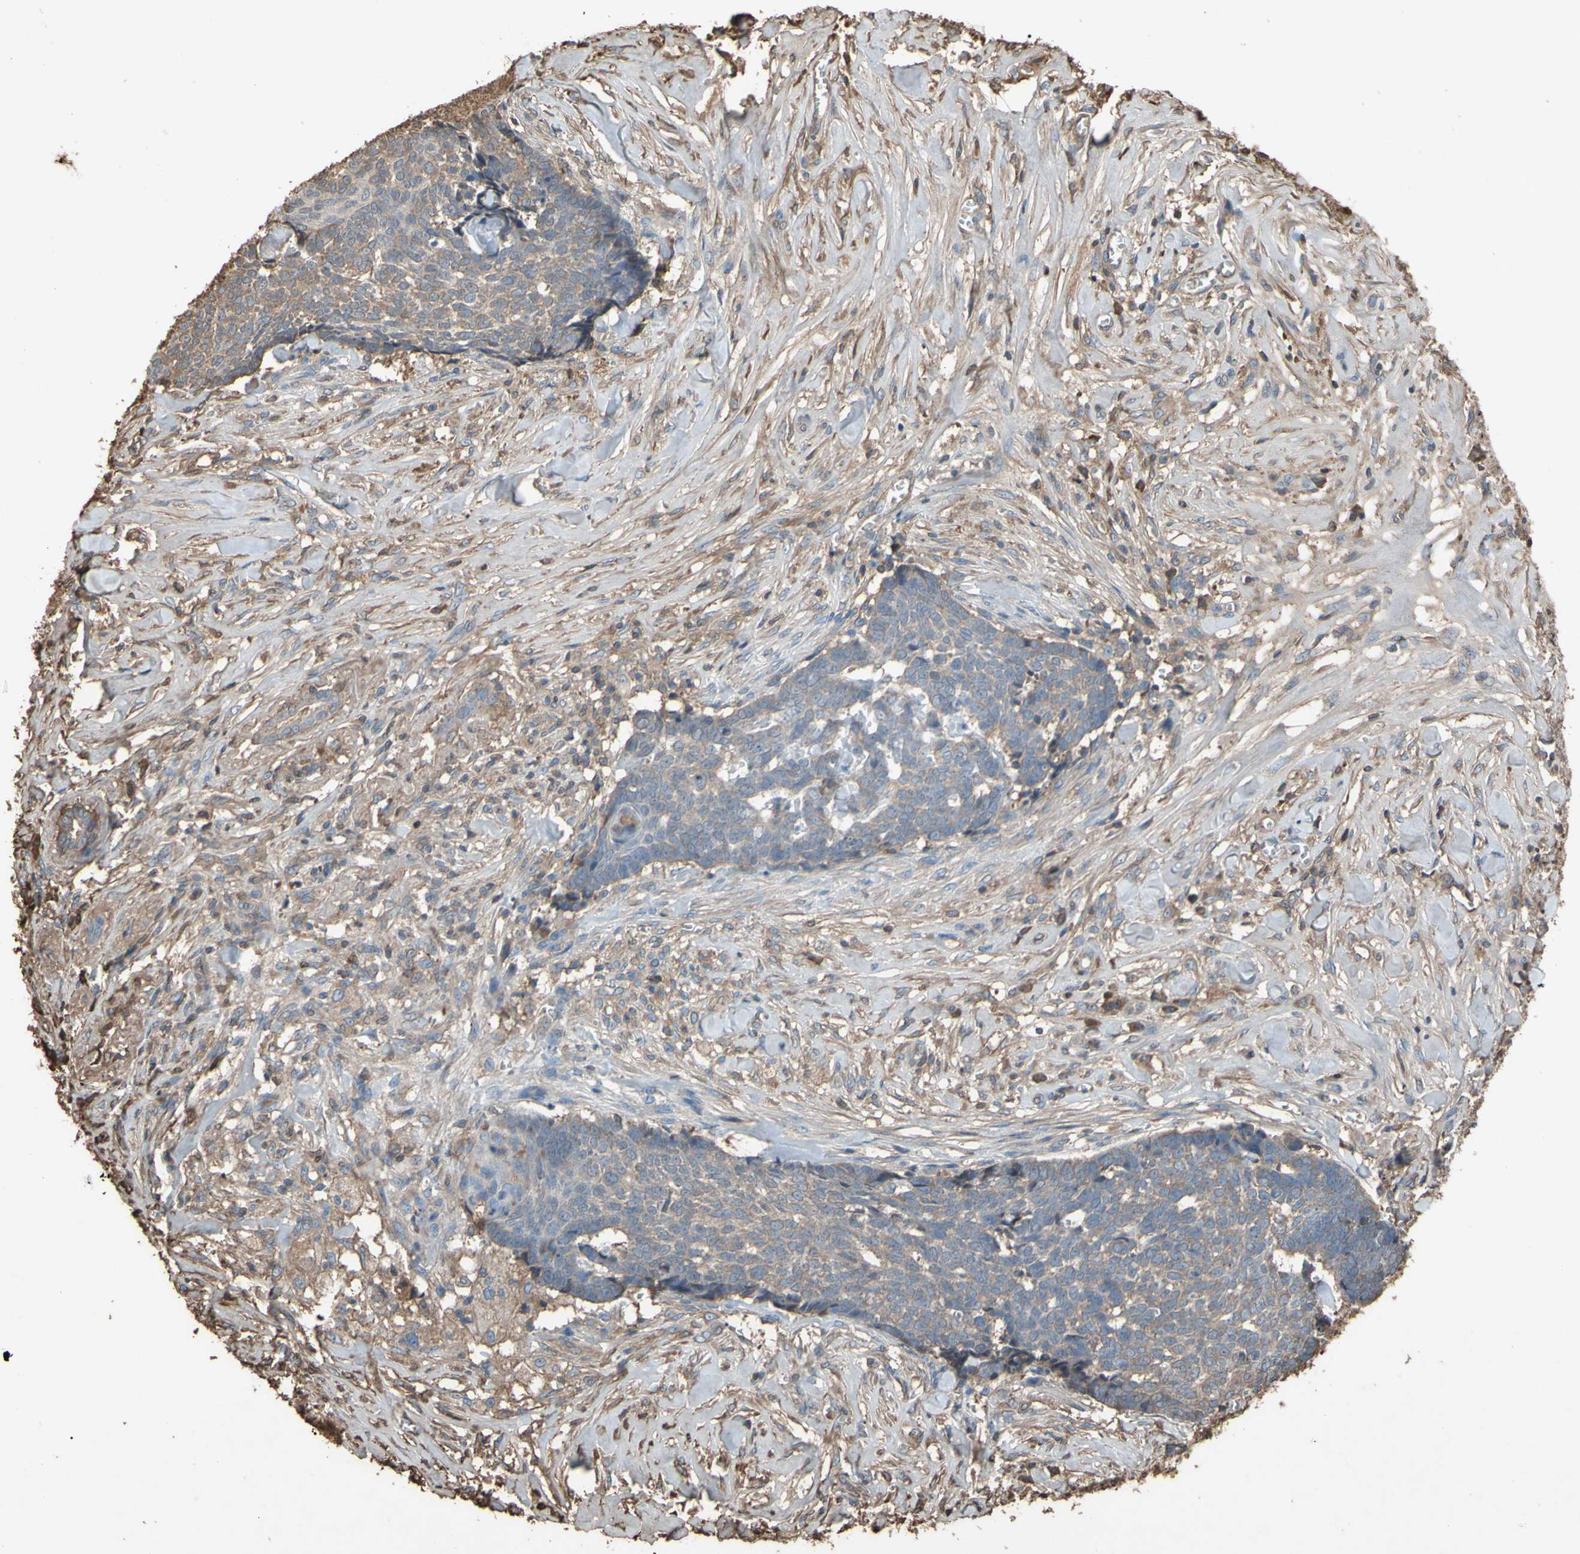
{"staining": {"intensity": "weak", "quantity": "<25%", "location": "cytoplasmic/membranous"}, "tissue": "skin cancer", "cell_type": "Tumor cells", "image_type": "cancer", "snomed": [{"axis": "morphology", "description": "Basal cell carcinoma"}, {"axis": "topography", "description": "Skin"}], "caption": "DAB immunohistochemical staining of human skin basal cell carcinoma demonstrates no significant expression in tumor cells.", "gene": "PTGDS", "patient": {"sex": "male", "age": 84}}